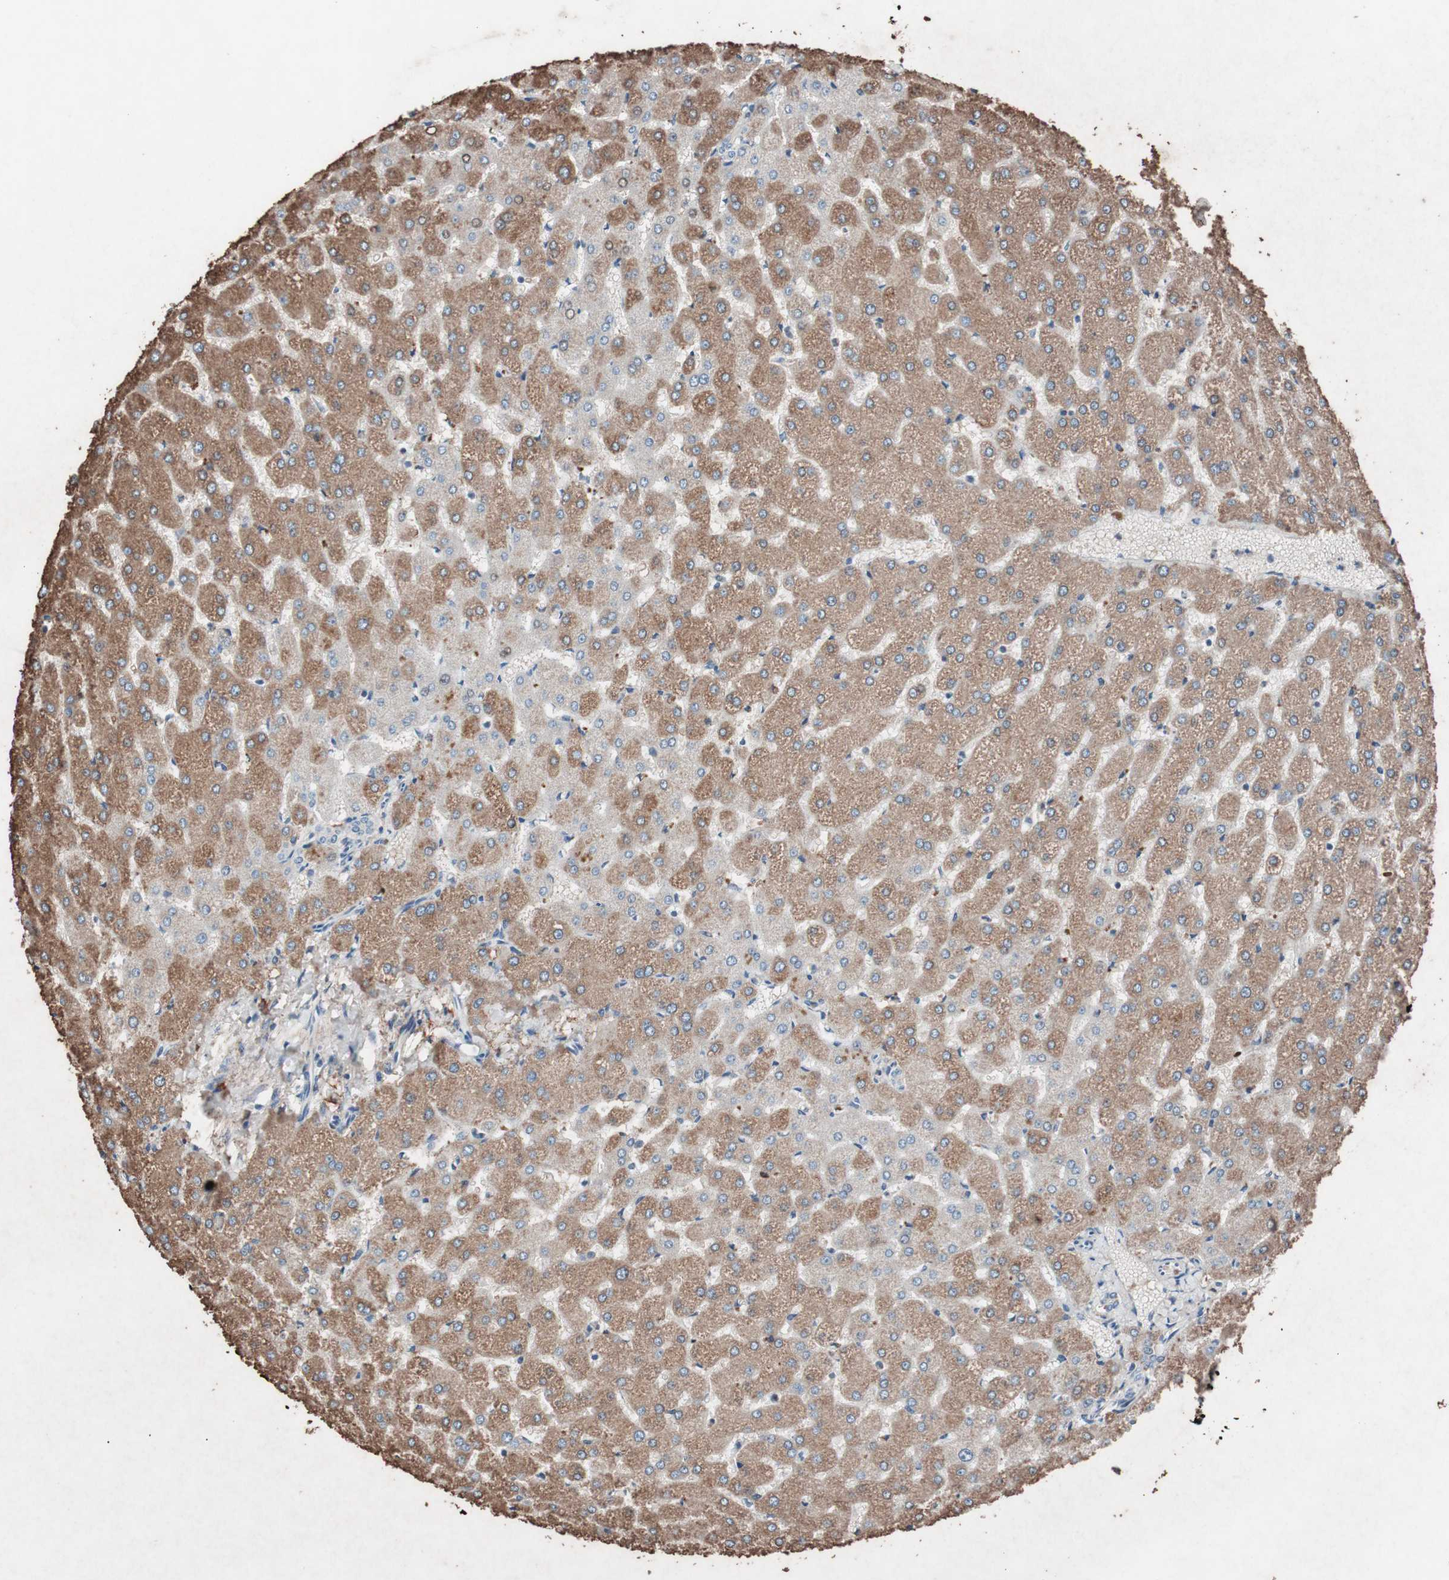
{"staining": {"intensity": "negative", "quantity": "none", "location": "none"}, "tissue": "liver", "cell_type": "Cholangiocytes", "image_type": "normal", "snomed": [{"axis": "morphology", "description": "Normal tissue, NOS"}, {"axis": "topography", "description": "Liver"}], "caption": "IHC histopathology image of benign liver: liver stained with DAB (3,3'-diaminobenzidine) displays no significant protein staining in cholangiocytes.", "gene": "GRB7", "patient": {"sex": "female", "age": 32}}